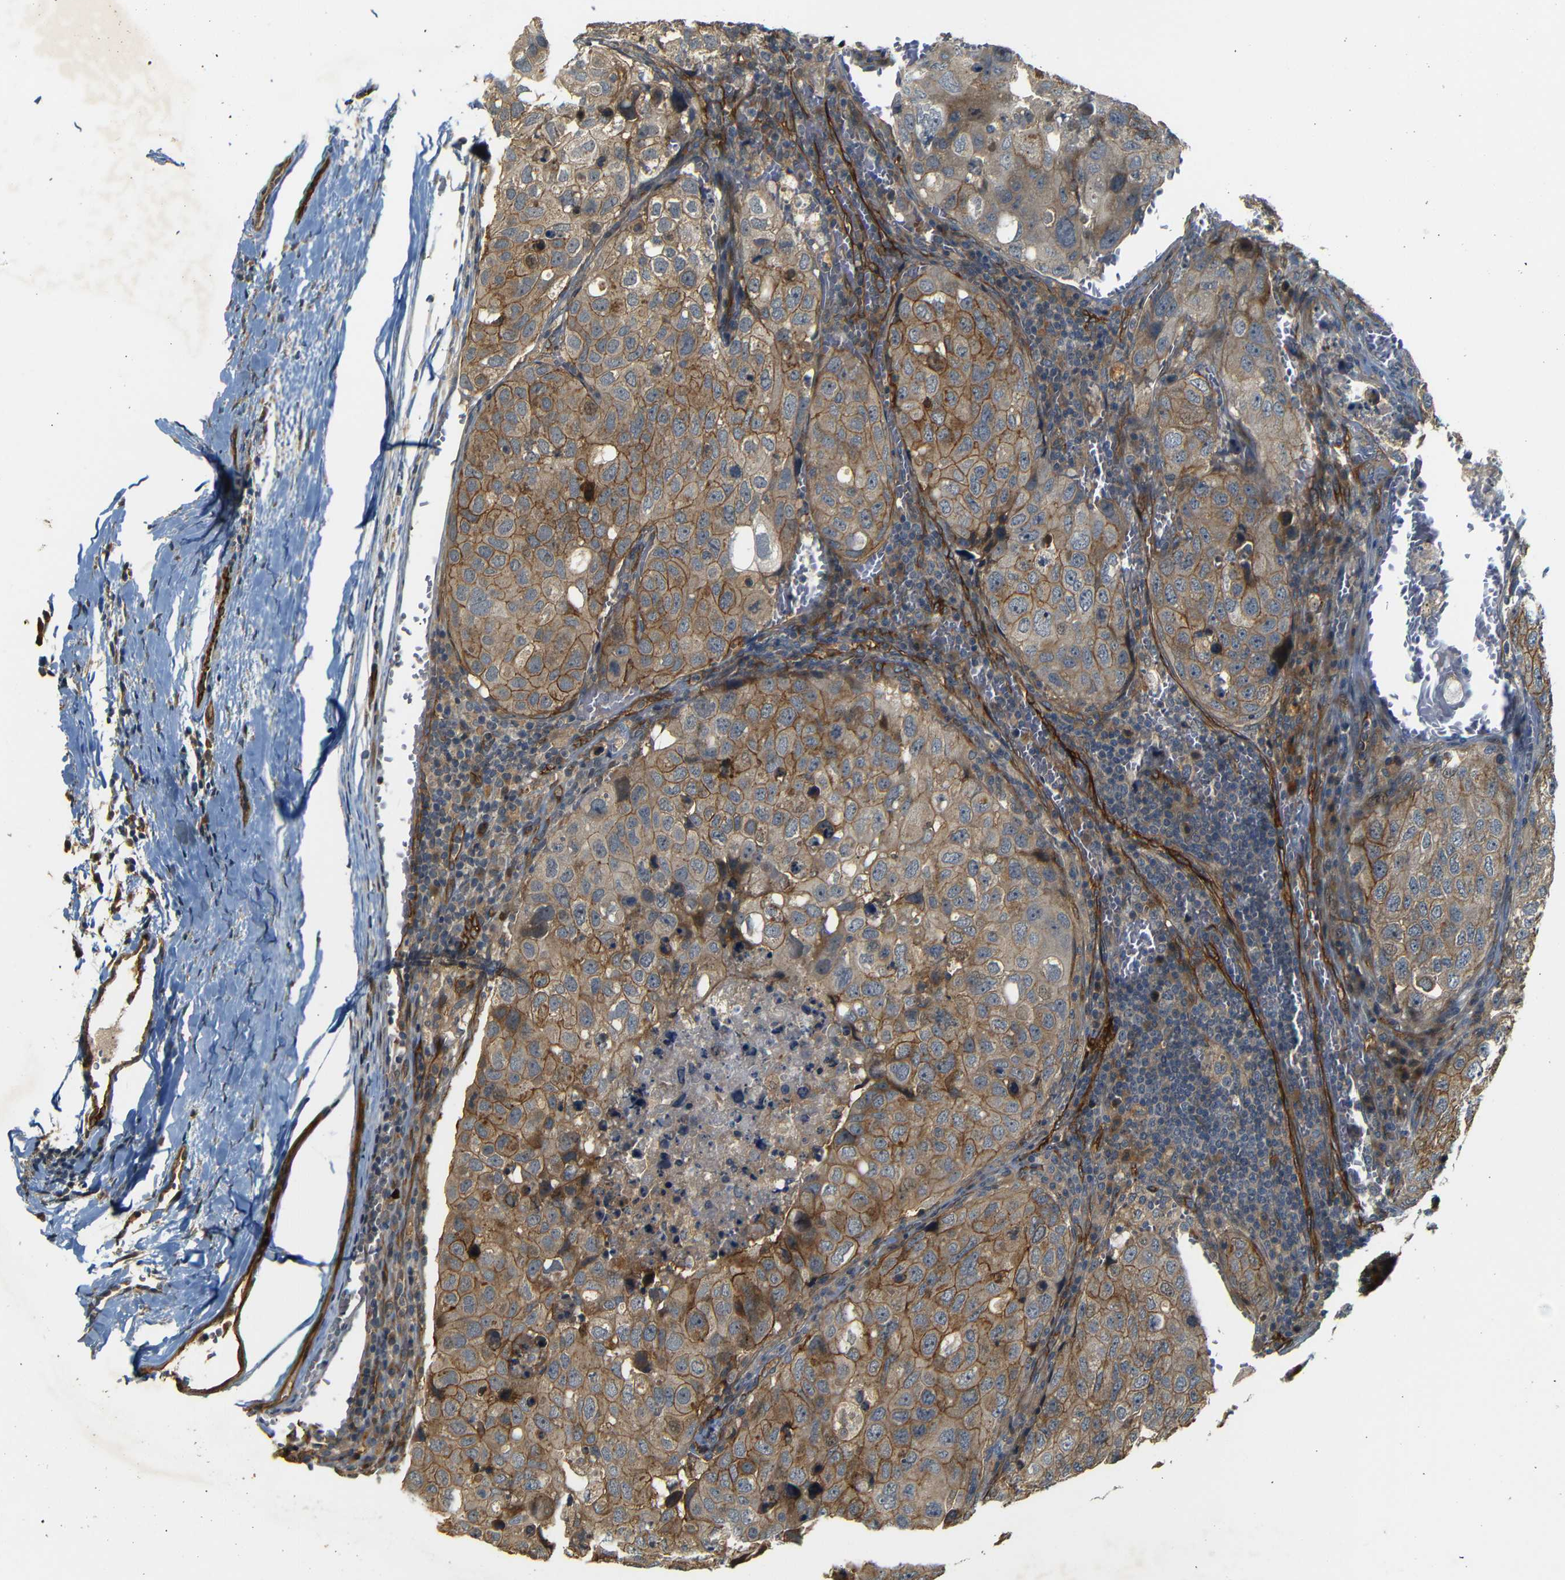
{"staining": {"intensity": "moderate", "quantity": ">75%", "location": "cytoplasmic/membranous"}, "tissue": "urothelial cancer", "cell_type": "Tumor cells", "image_type": "cancer", "snomed": [{"axis": "morphology", "description": "Urothelial carcinoma, High grade"}, {"axis": "topography", "description": "Lymph node"}, {"axis": "topography", "description": "Urinary bladder"}], "caption": "Human urothelial carcinoma (high-grade) stained with a protein marker demonstrates moderate staining in tumor cells.", "gene": "RELL1", "patient": {"sex": "male", "age": 51}}